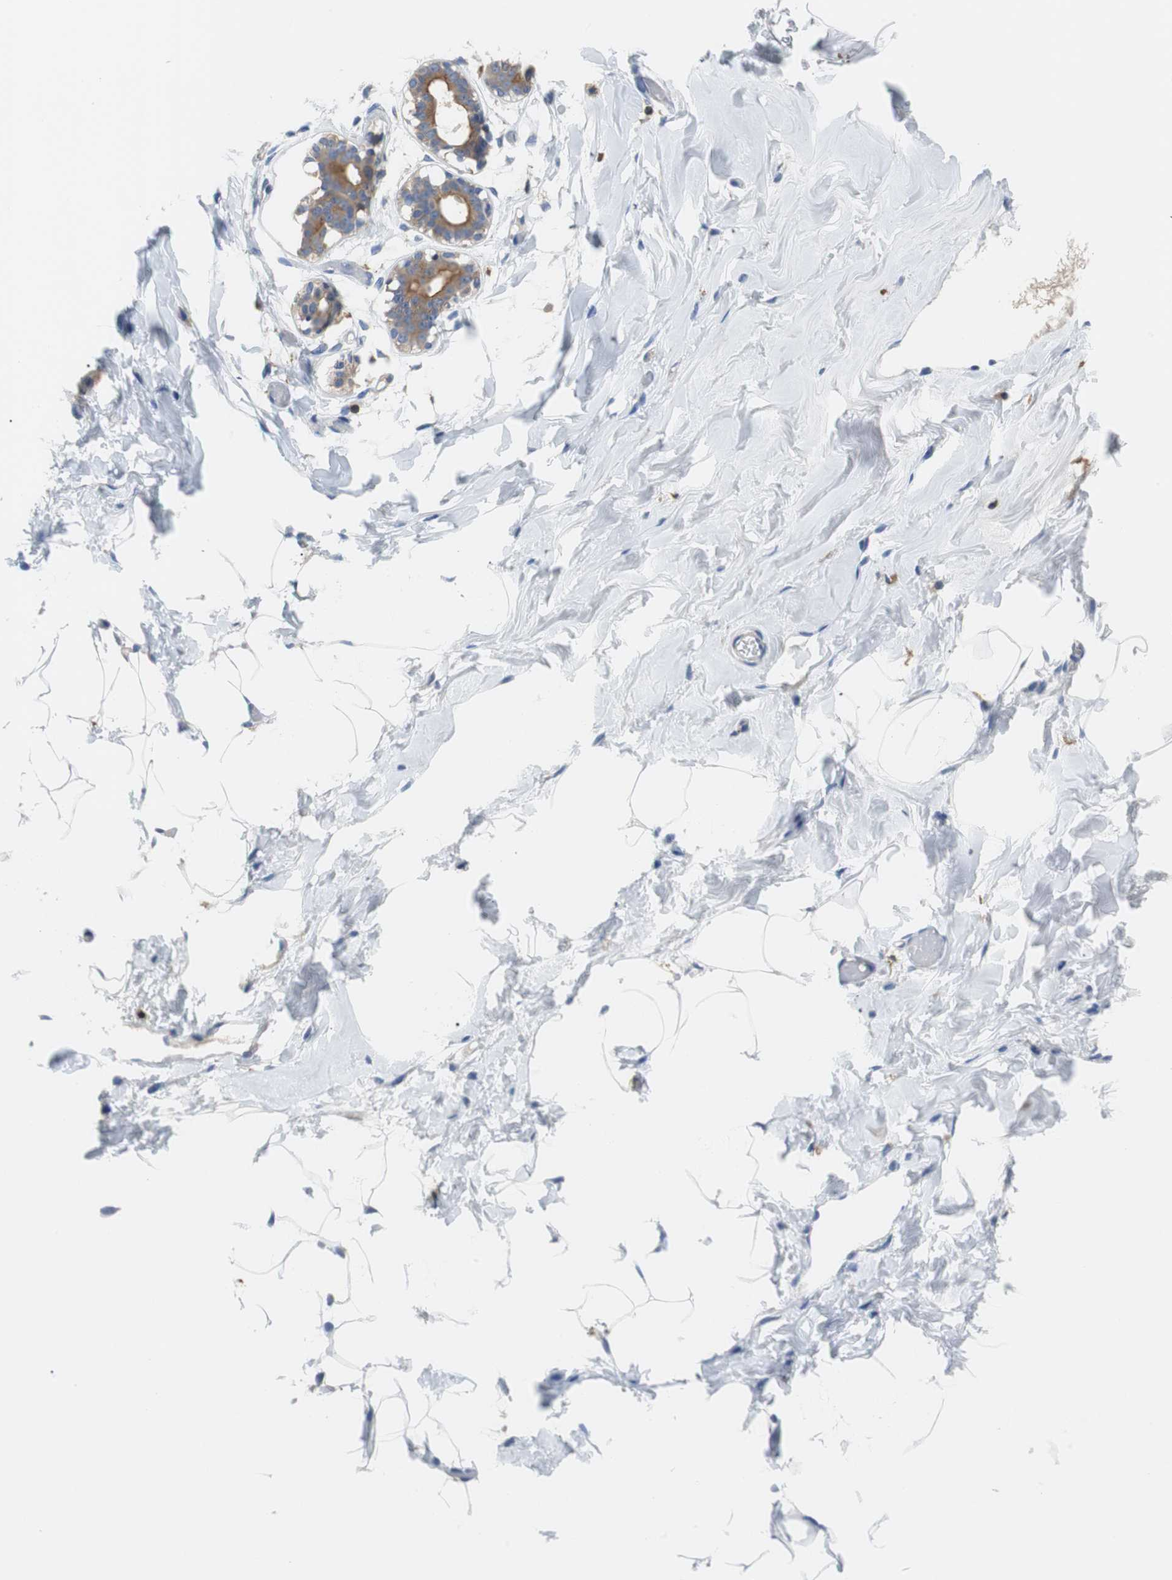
{"staining": {"intensity": "negative", "quantity": "none", "location": "none"}, "tissue": "adipose tissue", "cell_type": "Adipocytes", "image_type": "normal", "snomed": [{"axis": "morphology", "description": "Normal tissue, NOS"}, {"axis": "topography", "description": "Breast"}, {"axis": "topography", "description": "Soft tissue"}], "caption": "Adipocytes are negative for protein expression in normal human adipose tissue. The staining is performed using DAB (3,3'-diaminobenzidine) brown chromogen with nuclei counter-stained in using hematoxylin.", "gene": "VAMP8", "patient": {"sex": "female", "age": 25}}